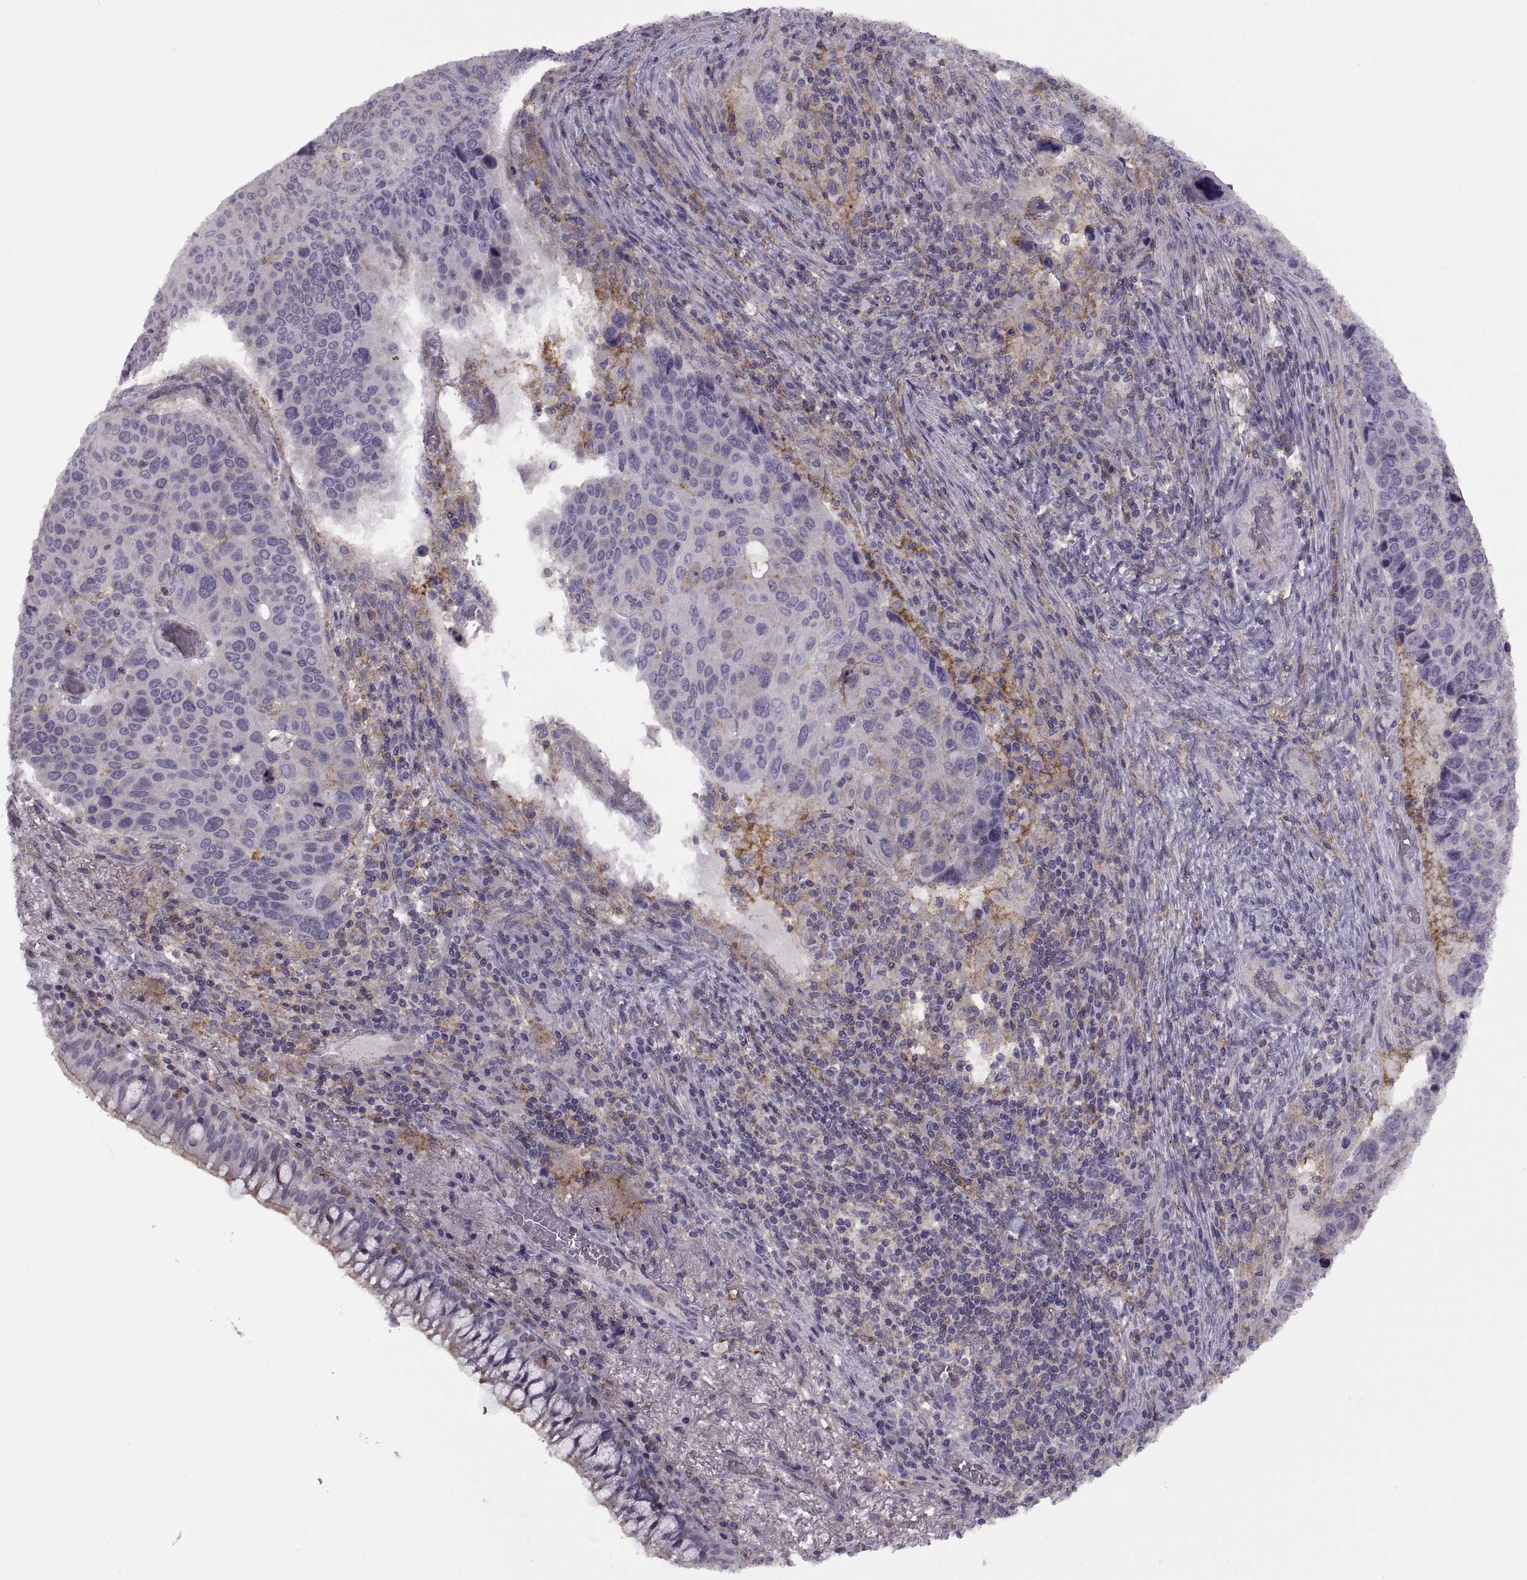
{"staining": {"intensity": "negative", "quantity": "none", "location": "none"}, "tissue": "lung cancer", "cell_type": "Tumor cells", "image_type": "cancer", "snomed": [{"axis": "morphology", "description": "Squamous cell carcinoma, NOS"}, {"axis": "topography", "description": "Lung"}], "caption": "IHC image of neoplastic tissue: lung cancer stained with DAB (3,3'-diaminobenzidine) demonstrates no significant protein expression in tumor cells.", "gene": "RALB", "patient": {"sex": "male", "age": 68}}